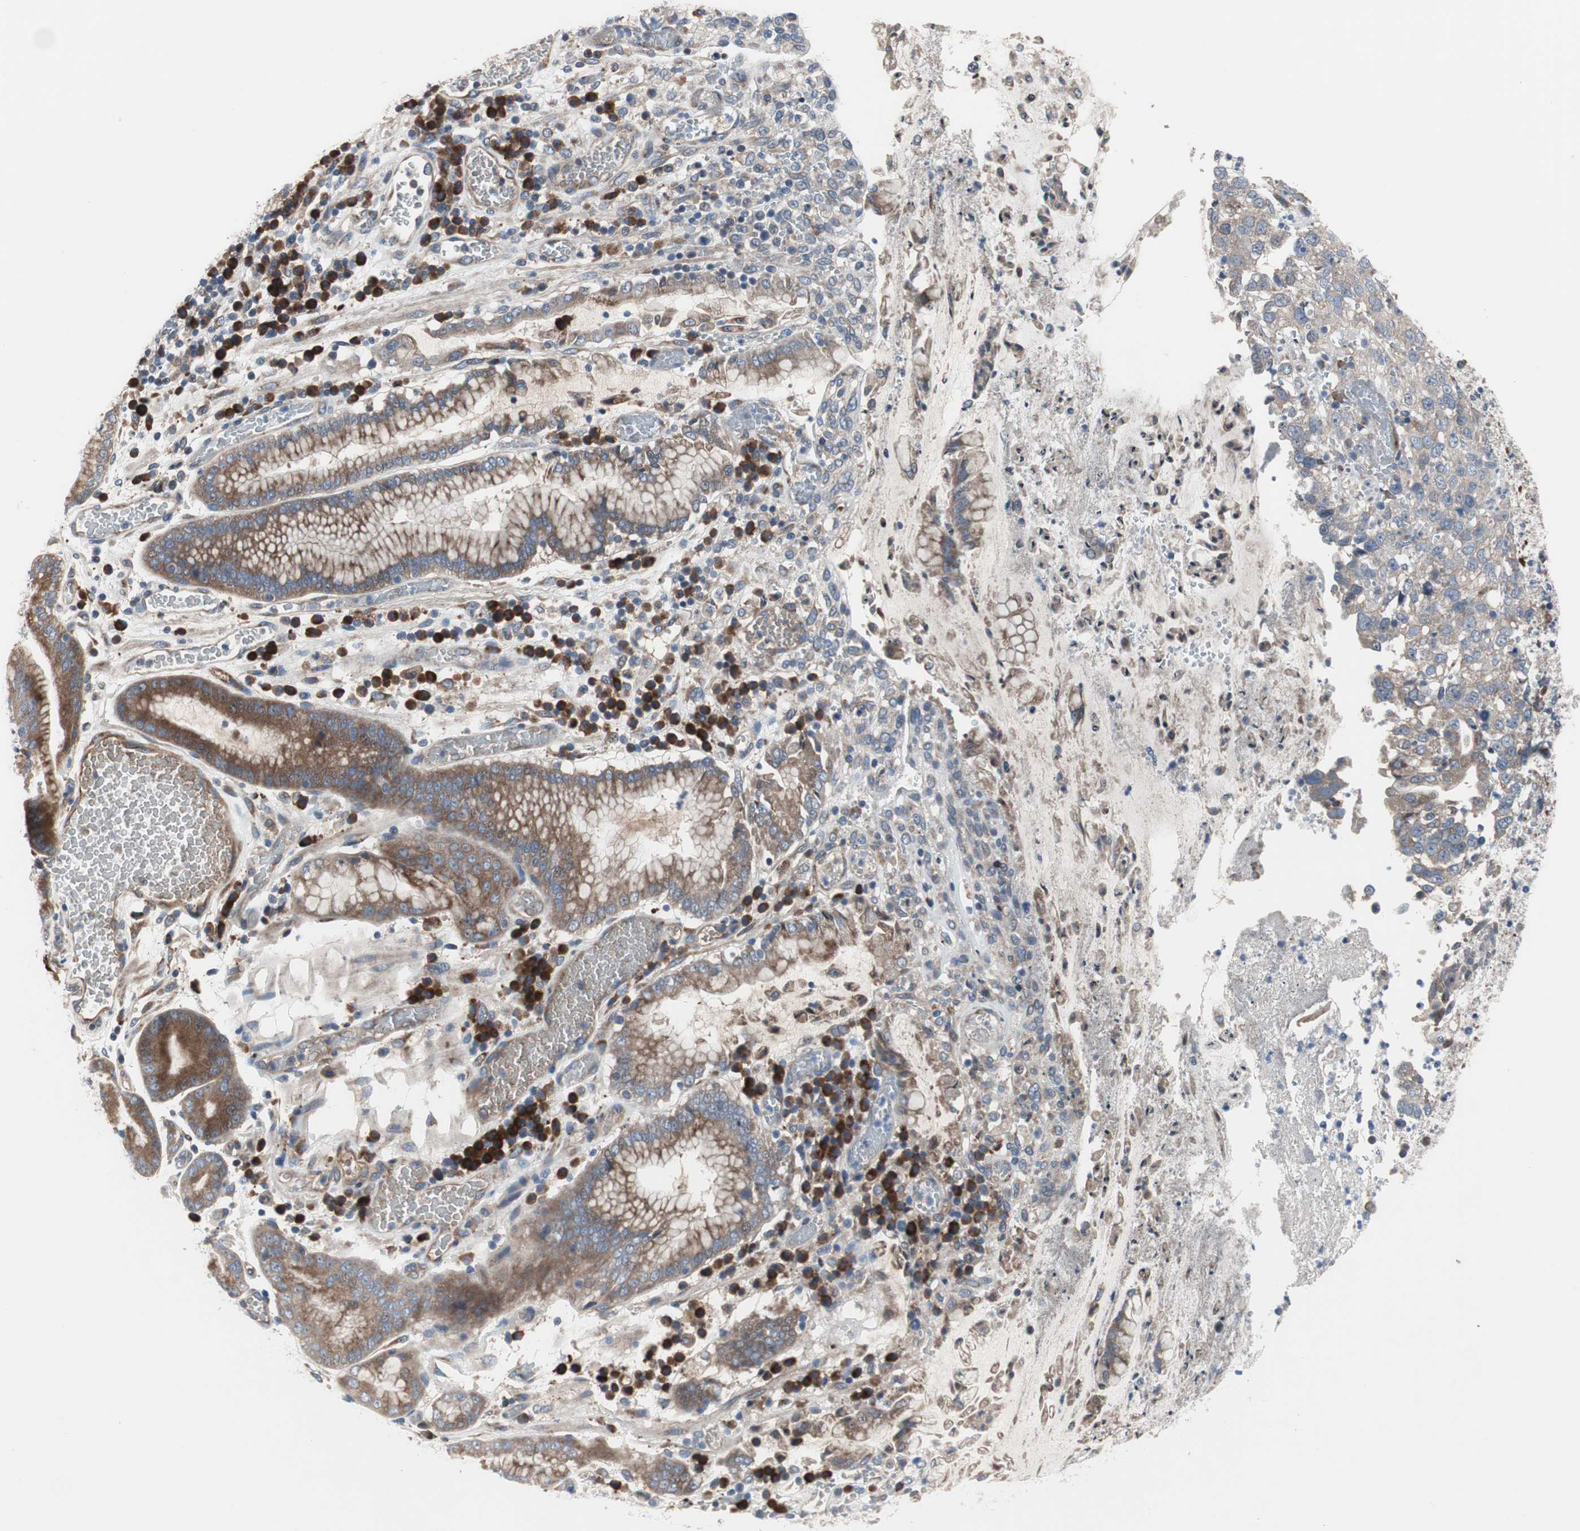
{"staining": {"intensity": "weak", "quantity": ">75%", "location": "cytoplasmic/membranous"}, "tissue": "stomach cancer", "cell_type": "Tumor cells", "image_type": "cancer", "snomed": [{"axis": "morphology", "description": "Normal tissue, NOS"}, {"axis": "morphology", "description": "Adenocarcinoma, NOS"}, {"axis": "topography", "description": "Stomach"}], "caption": "The histopathology image exhibits a brown stain indicating the presence of a protein in the cytoplasmic/membranous of tumor cells in stomach cancer (adenocarcinoma).", "gene": "KANSL1", "patient": {"sex": "male", "age": 48}}